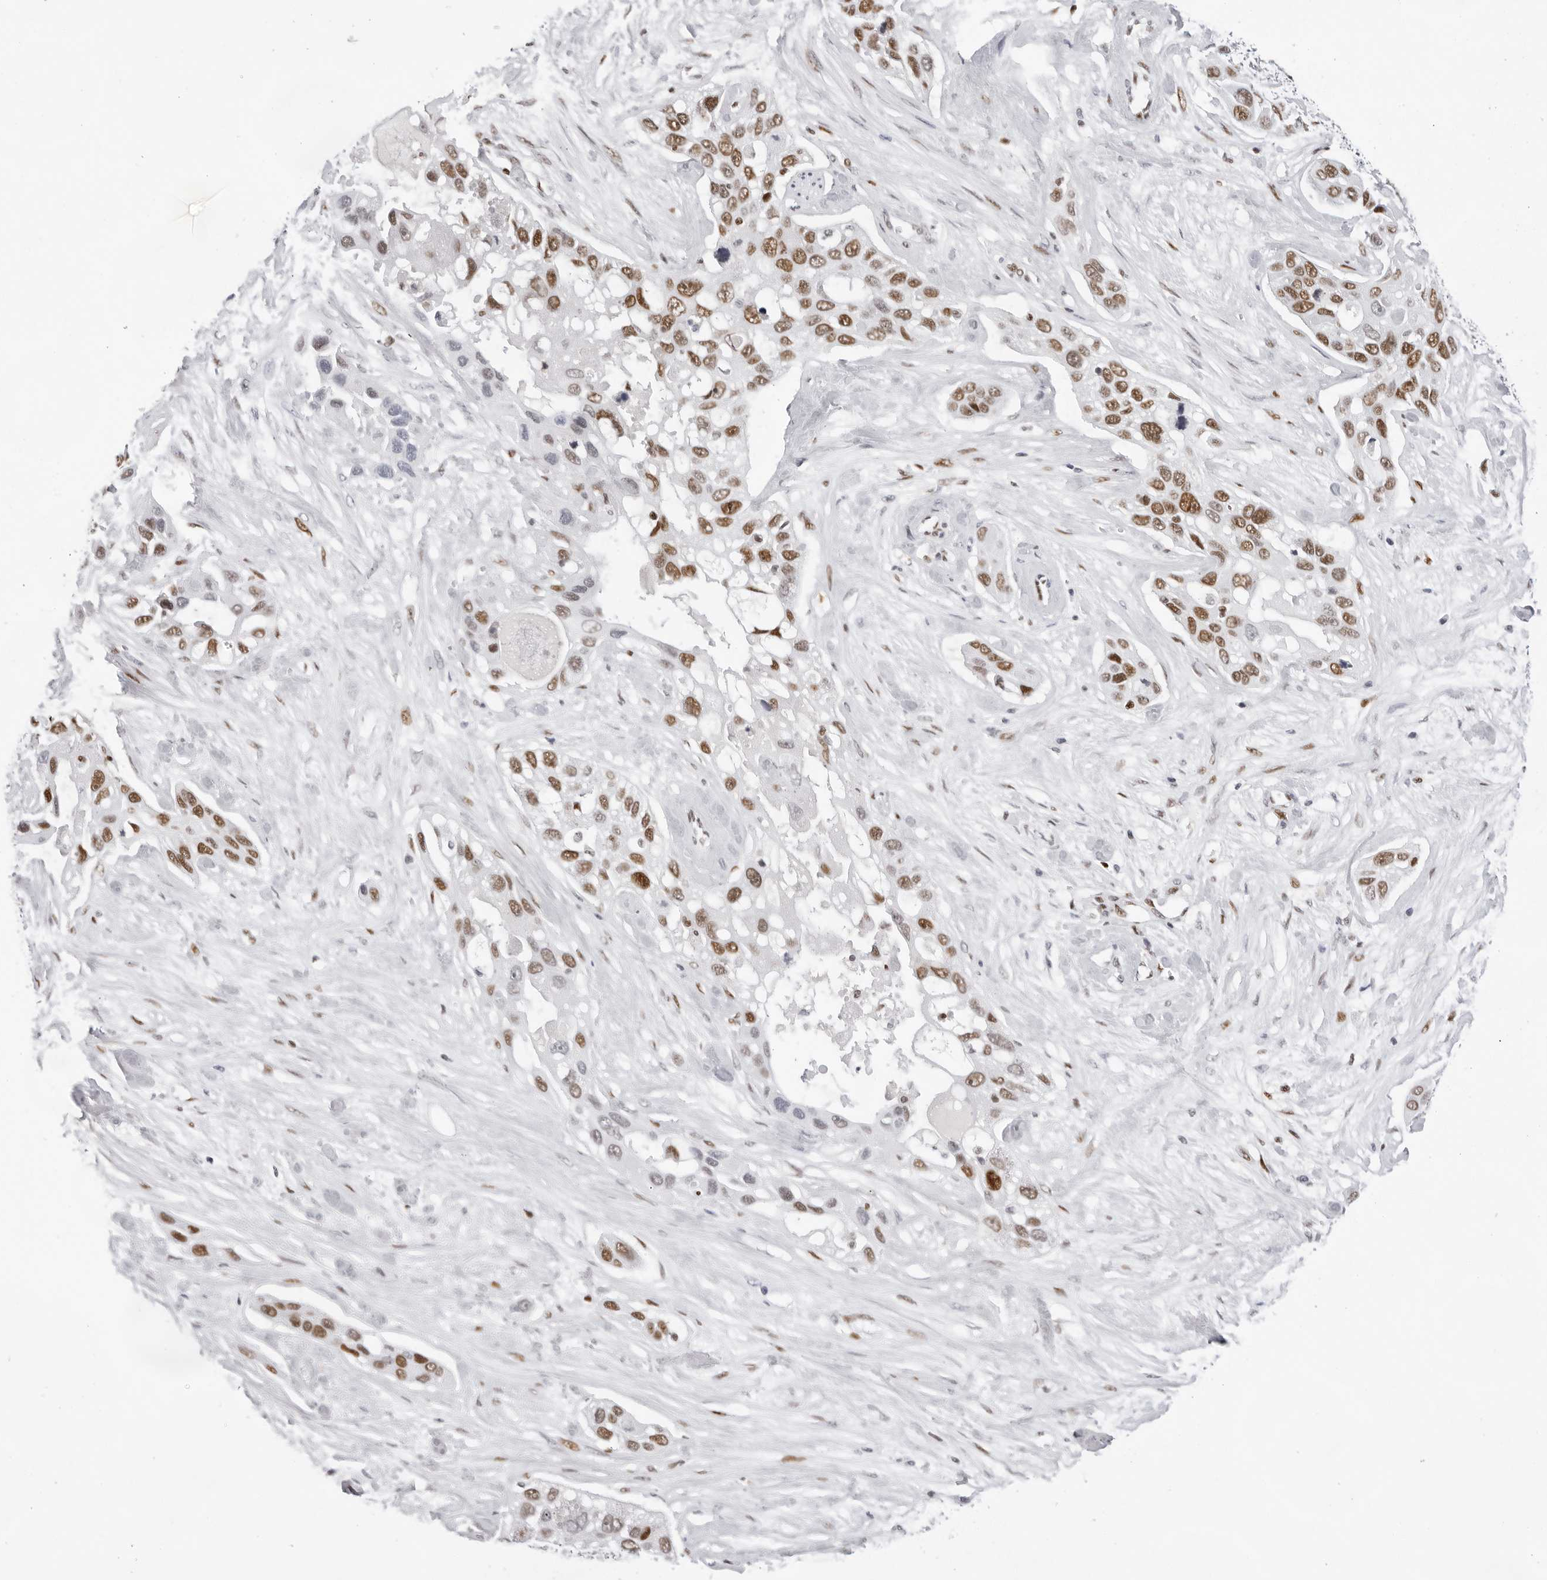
{"staining": {"intensity": "moderate", "quantity": ">75%", "location": "nuclear"}, "tissue": "pancreatic cancer", "cell_type": "Tumor cells", "image_type": "cancer", "snomed": [{"axis": "morphology", "description": "Adenocarcinoma, NOS"}, {"axis": "topography", "description": "Pancreas"}], "caption": "Immunohistochemical staining of pancreatic cancer displays medium levels of moderate nuclear positivity in approximately >75% of tumor cells.", "gene": "OGG1", "patient": {"sex": "female", "age": 60}}